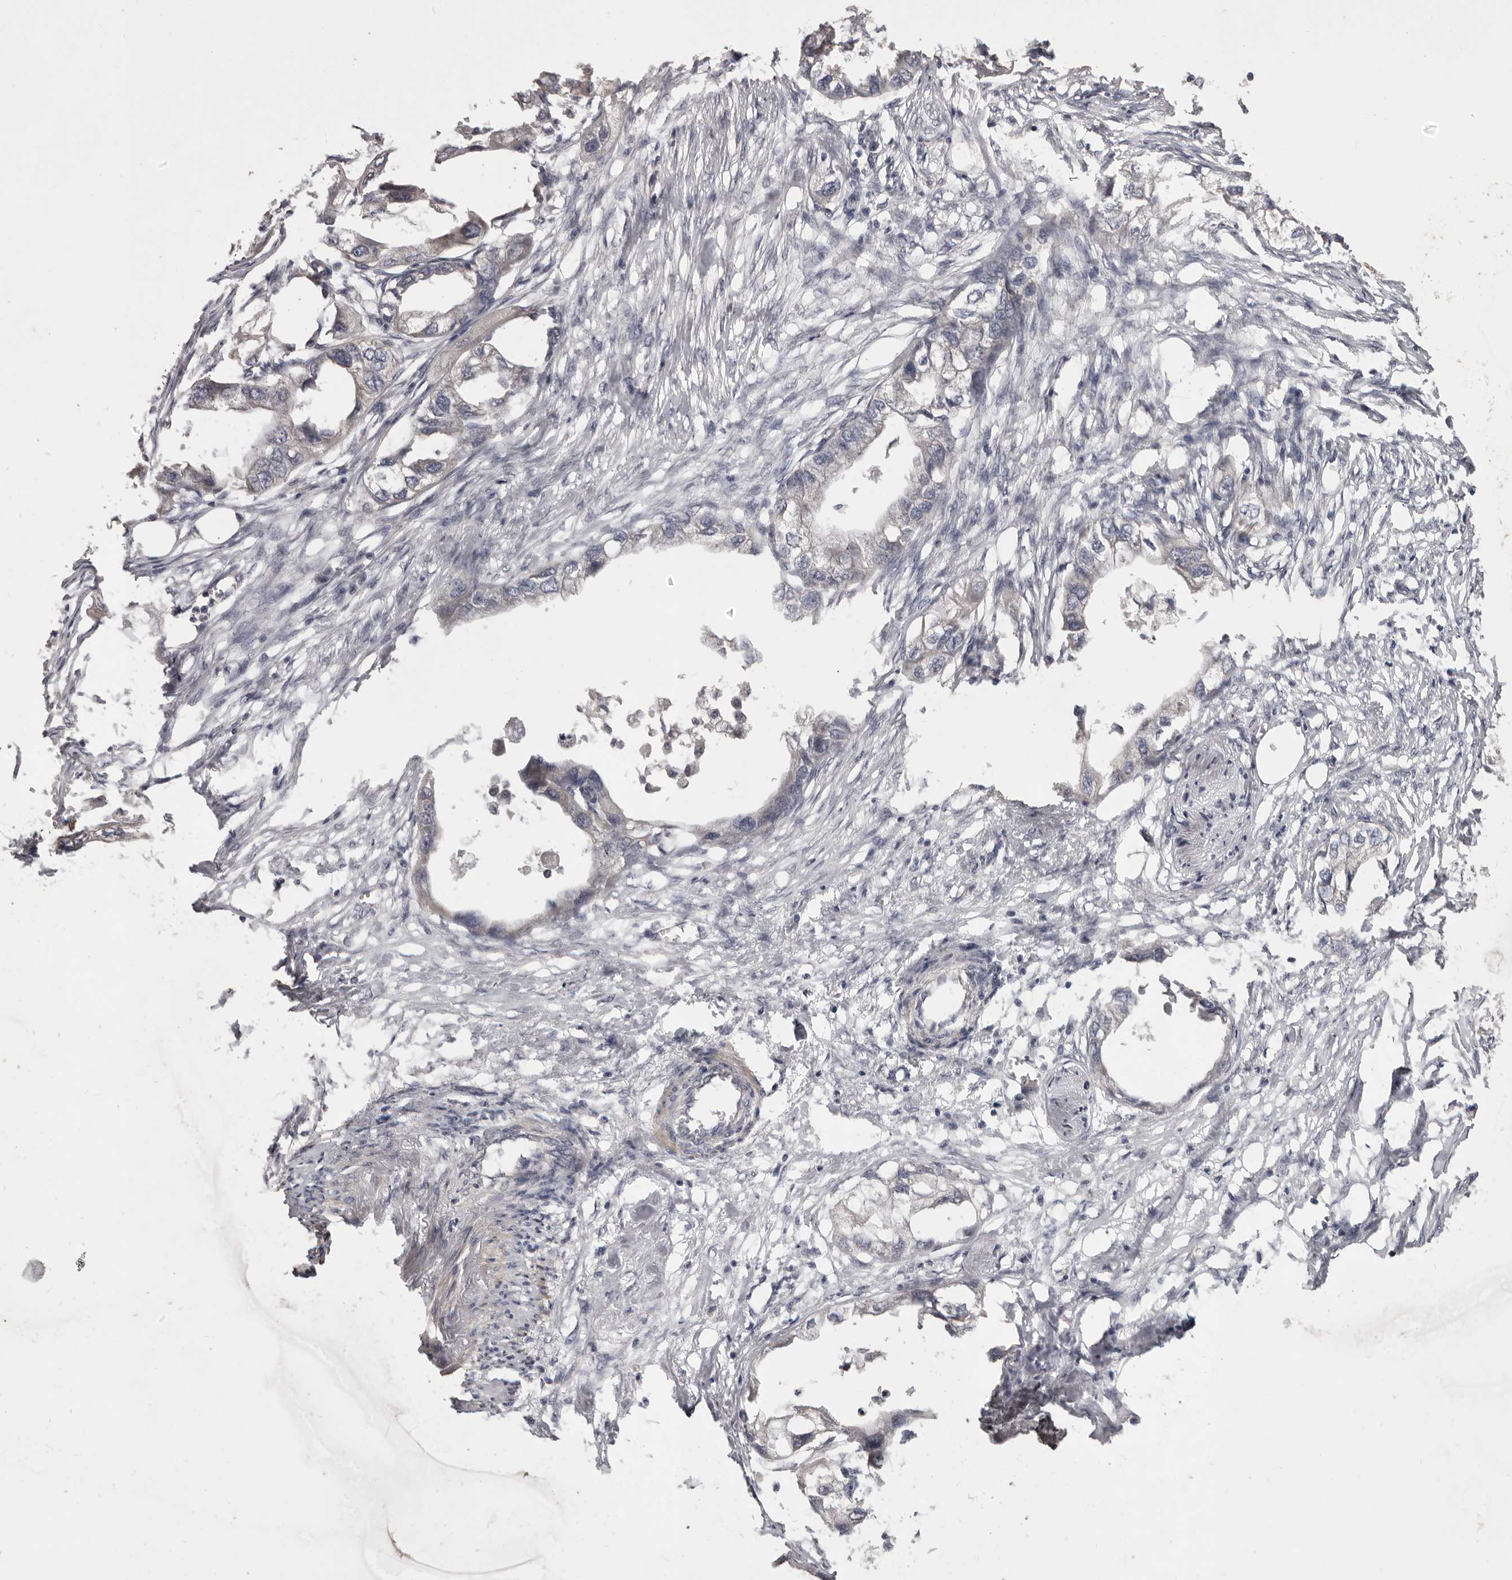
{"staining": {"intensity": "negative", "quantity": "none", "location": "none"}, "tissue": "endometrial cancer", "cell_type": "Tumor cells", "image_type": "cancer", "snomed": [{"axis": "morphology", "description": "Adenocarcinoma, NOS"}, {"axis": "morphology", "description": "Adenocarcinoma, metastatic, NOS"}, {"axis": "topography", "description": "Adipose tissue"}, {"axis": "topography", "description": "Endometrium"}], "caption": "Immunohistochemistry photomicrograph of neoplastic tissue: human endometrial cancer stained with DAB exhibits no significant protein positivity in tumor cells. (Brightfield microscopy of DAB immunohistochemistry at high magnification).", "gene": "HRH1", "patient": {"sex": "female", "age": 67}}